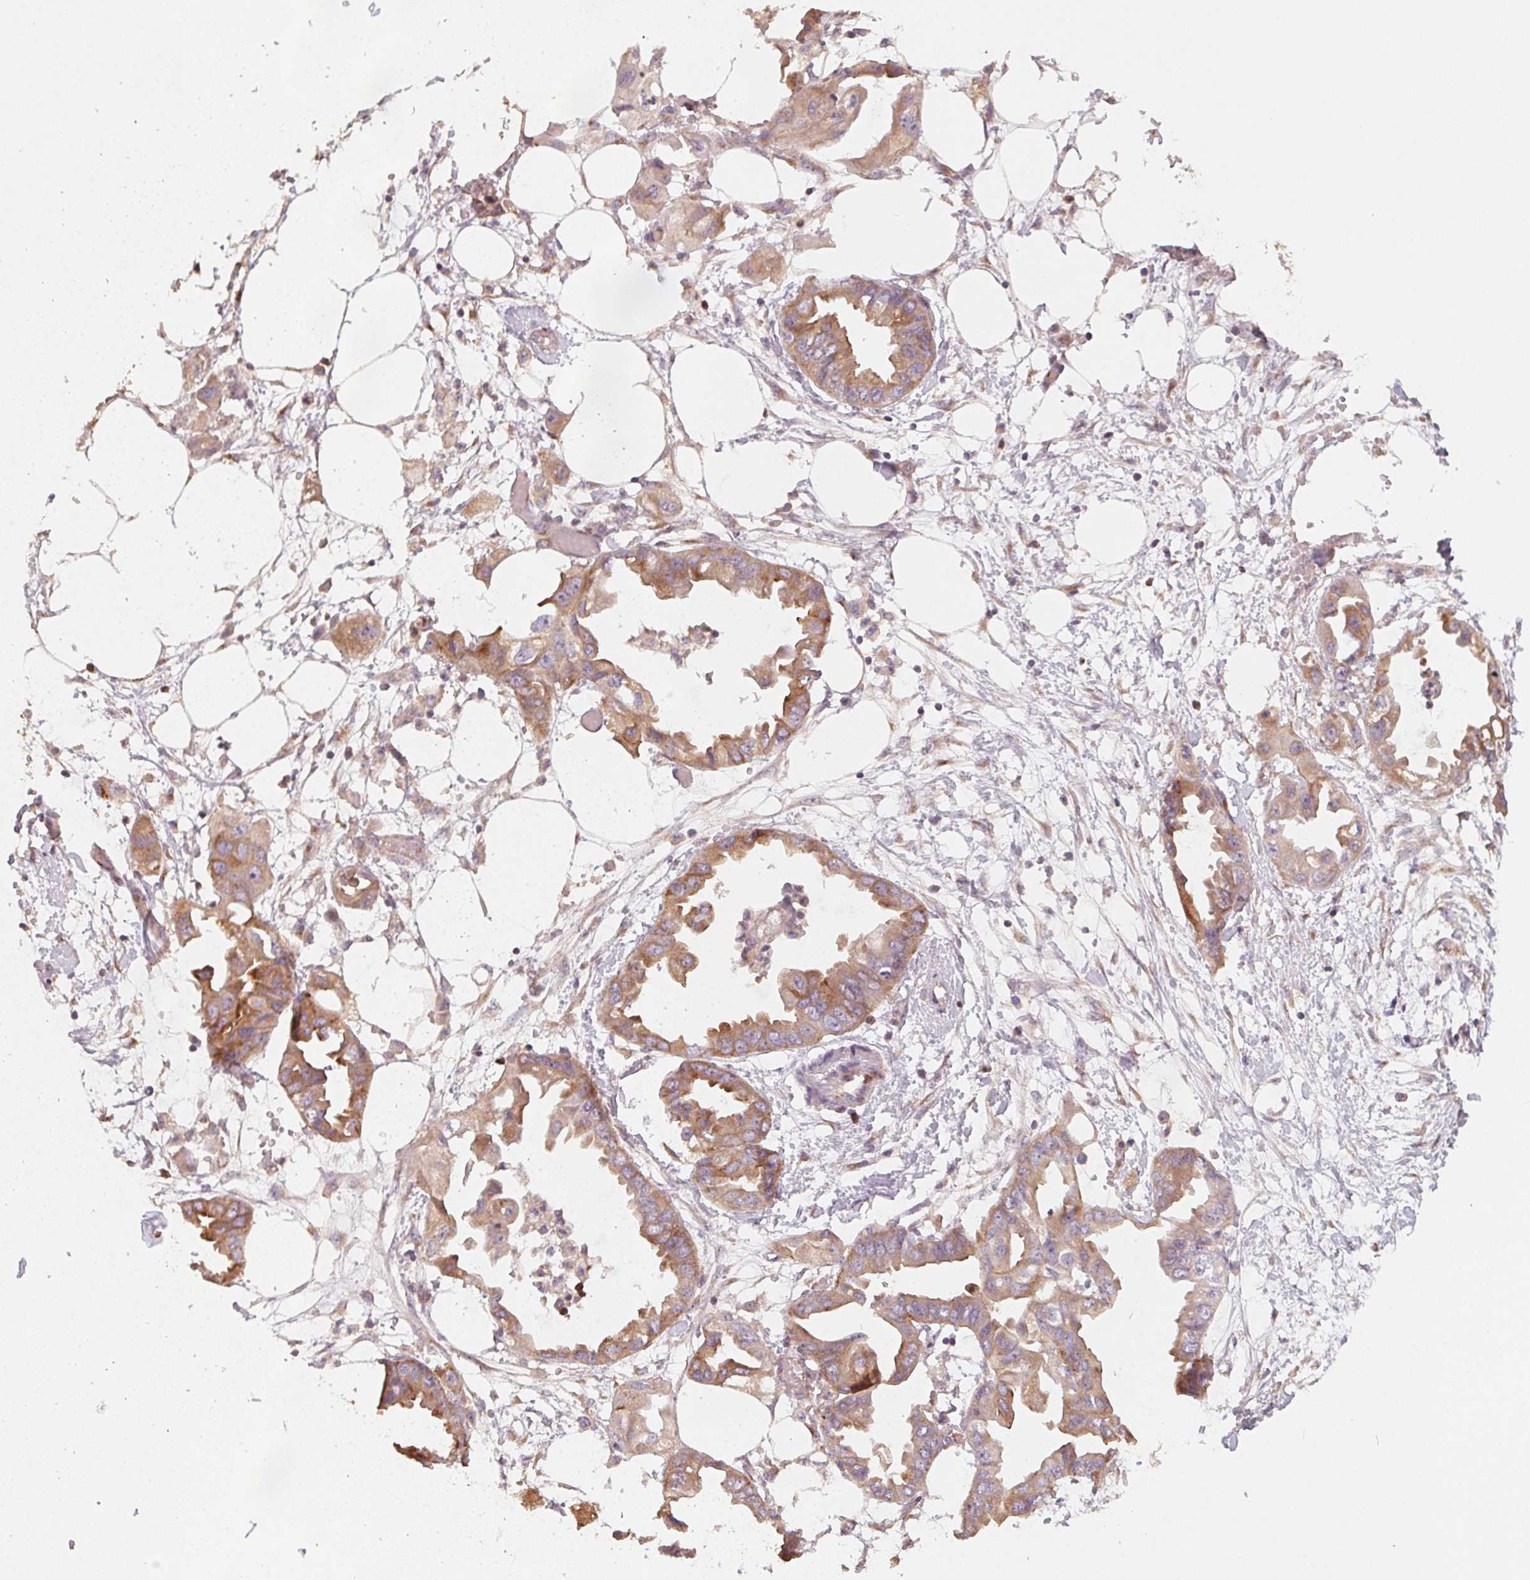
{"staining": {"intensity": "moderate", "quantity": ">75%", "location": "cytoplasmic/membranous"}, "tissue": "endometrial cancer", "cell_type": "Tumor cells", "image_type": "cancer", "snomed": [{"axis": "morphology", "description": "Adenocarcinoma, NOS"}, {"axis": "morphology", "description": "Adenocarcinoma, metastatic, NOS"}, {"axis": "topography", "description": "Adipose tissue"}, {"axis": "topography", "description": "Endometrium"}], "caption": "Protein analysis of endometrial cancer tissue exhibits moderate cytoplasmic/membranous expression in approximately >75% of tumor cells.", "gene": "AP1S1", "patient": {"sex": "female", "age": 67}}